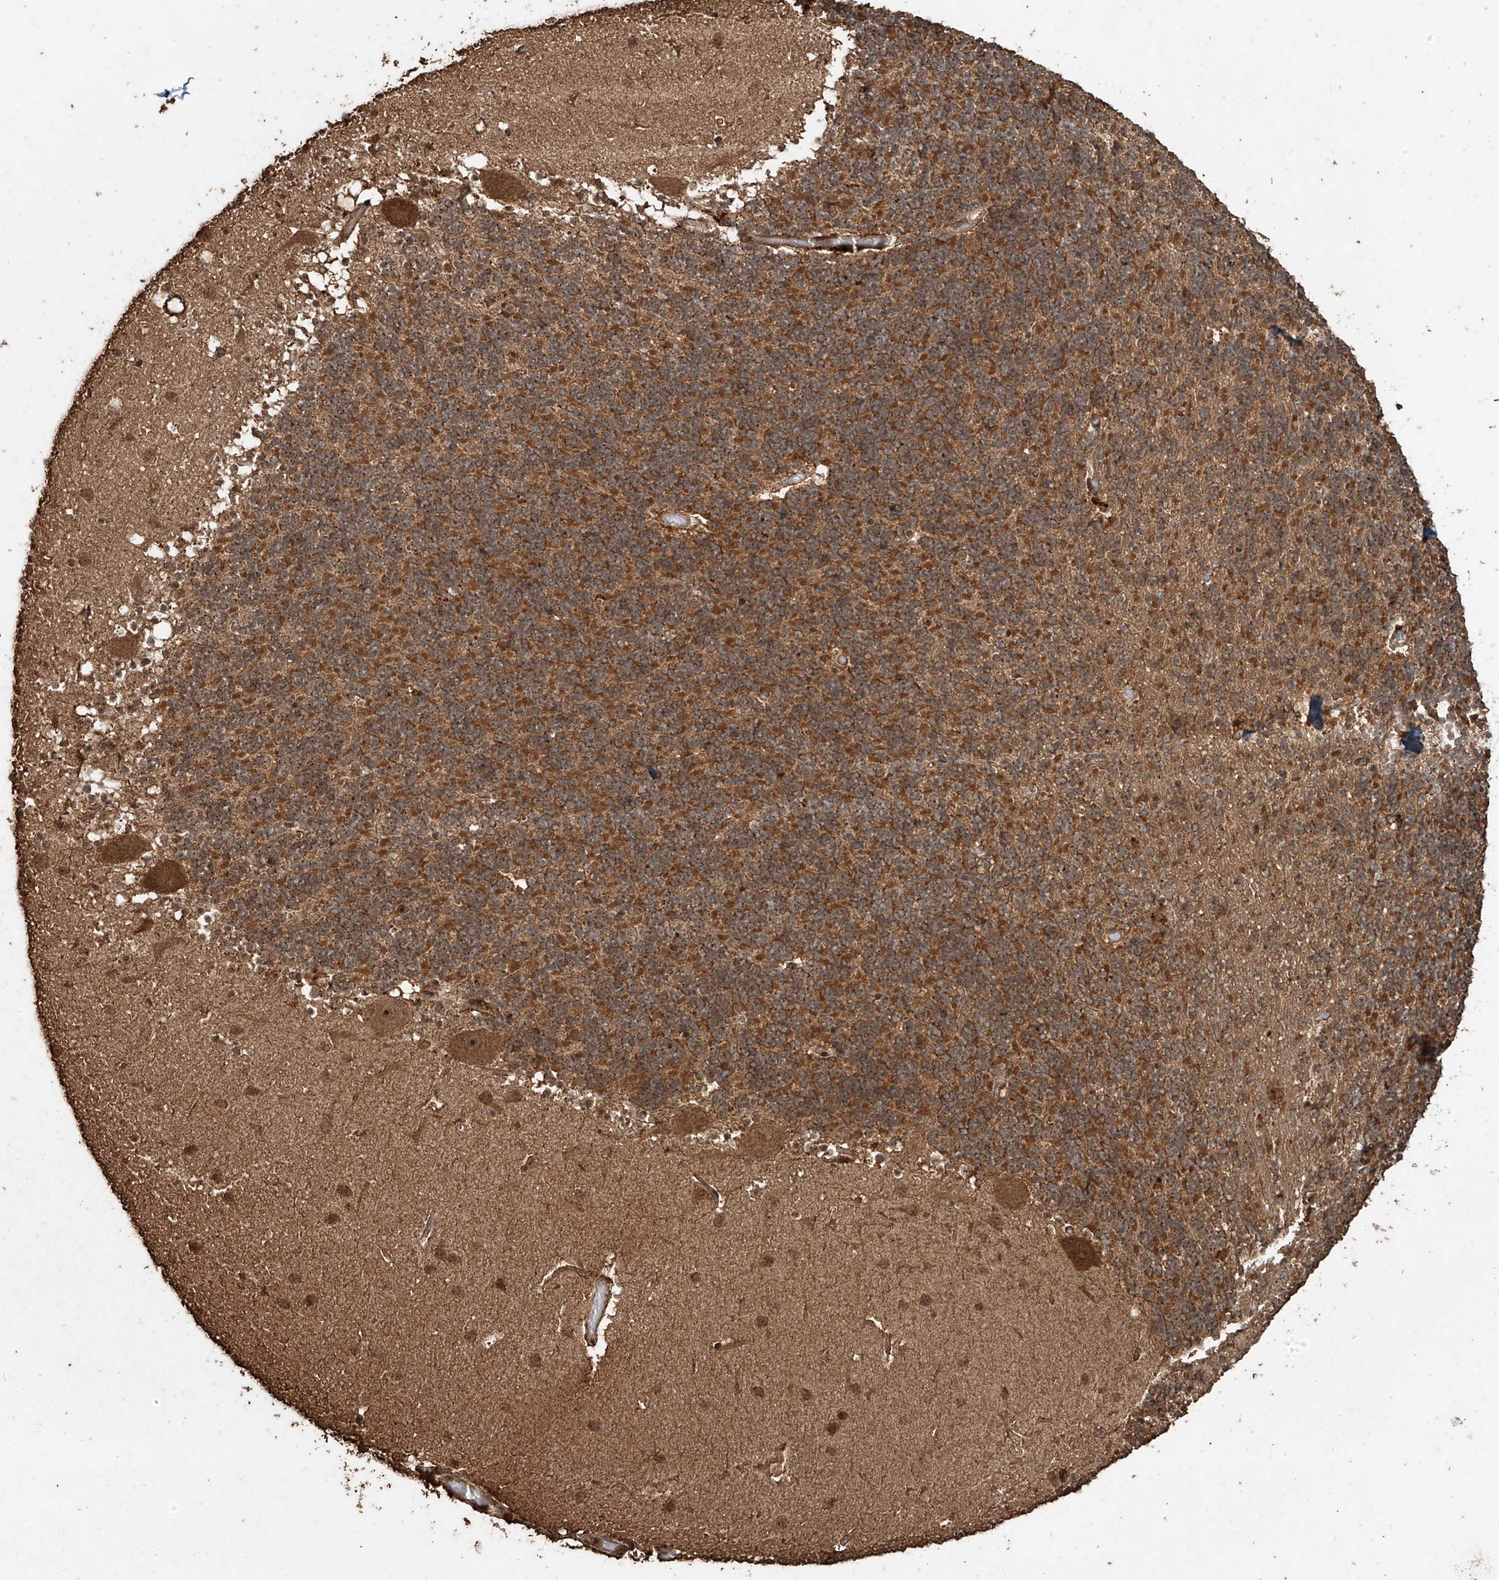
{"staining": {"intensity": "moderate", "quantity": ">75%", "location": "cytoplasmic/membranous"}, "tissue": "cerebellum", "cell_type": "Cells in granular layer", "image_type": "normal", "snomed": [{"axis": "morphology", "description": "Normal tissue, NOS"}, {"axis": "topography", "description": "Cerebellum"}], "caption": "This photomicrograph demonstrates normal cerebellum stained with immunohistochemistry to label a protein in brown. The cytoplasmic/membranous of cells in granular layer show moderate positivity for the protein. Nuclei are counter-stained blue.", "gene": "ZNF660", "patient": {"sex": "male", "age": 57}}